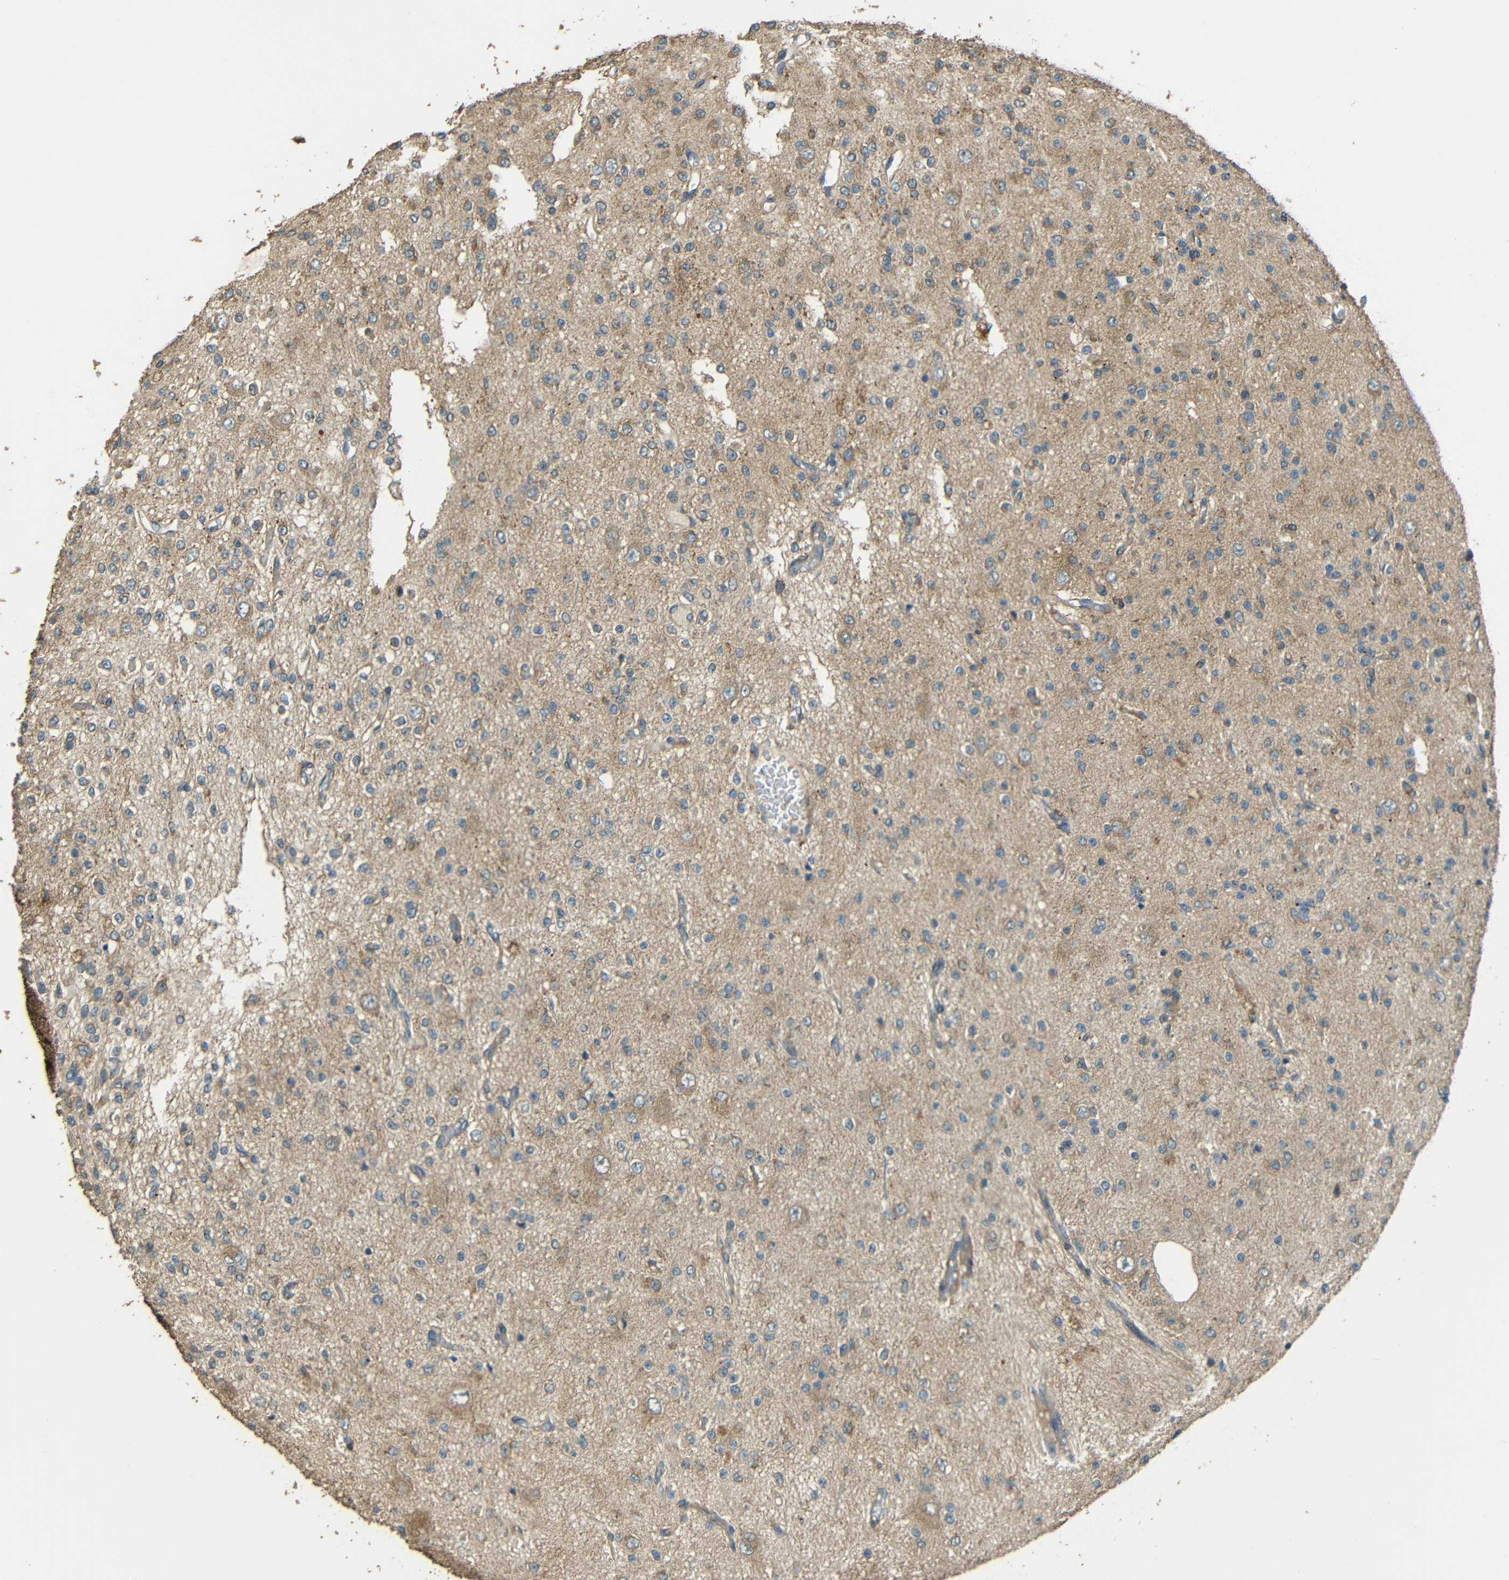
{"staining": {"intensity": "moderate", "quantity": "25%-75%", "location": "cytoplasmic/membranous"}, "tissue": "glioma", "cell_type": "Tumor cells", "image_type": "cancer", "snomed": [{"axis": "morphology", "description": "Glioma, malignant, Low grade"}, {"axis": "topography", "description": "Brain"}], "caption": "Immunohistochemical staining of human malignant glioma (low-grade) reveals medium levels of moderate cytoplasmic/membranous positivity in approximately 25%-75% of tumor cells.", "gene": "ACACA", "patient": {"sex": "male", "age": 38}}